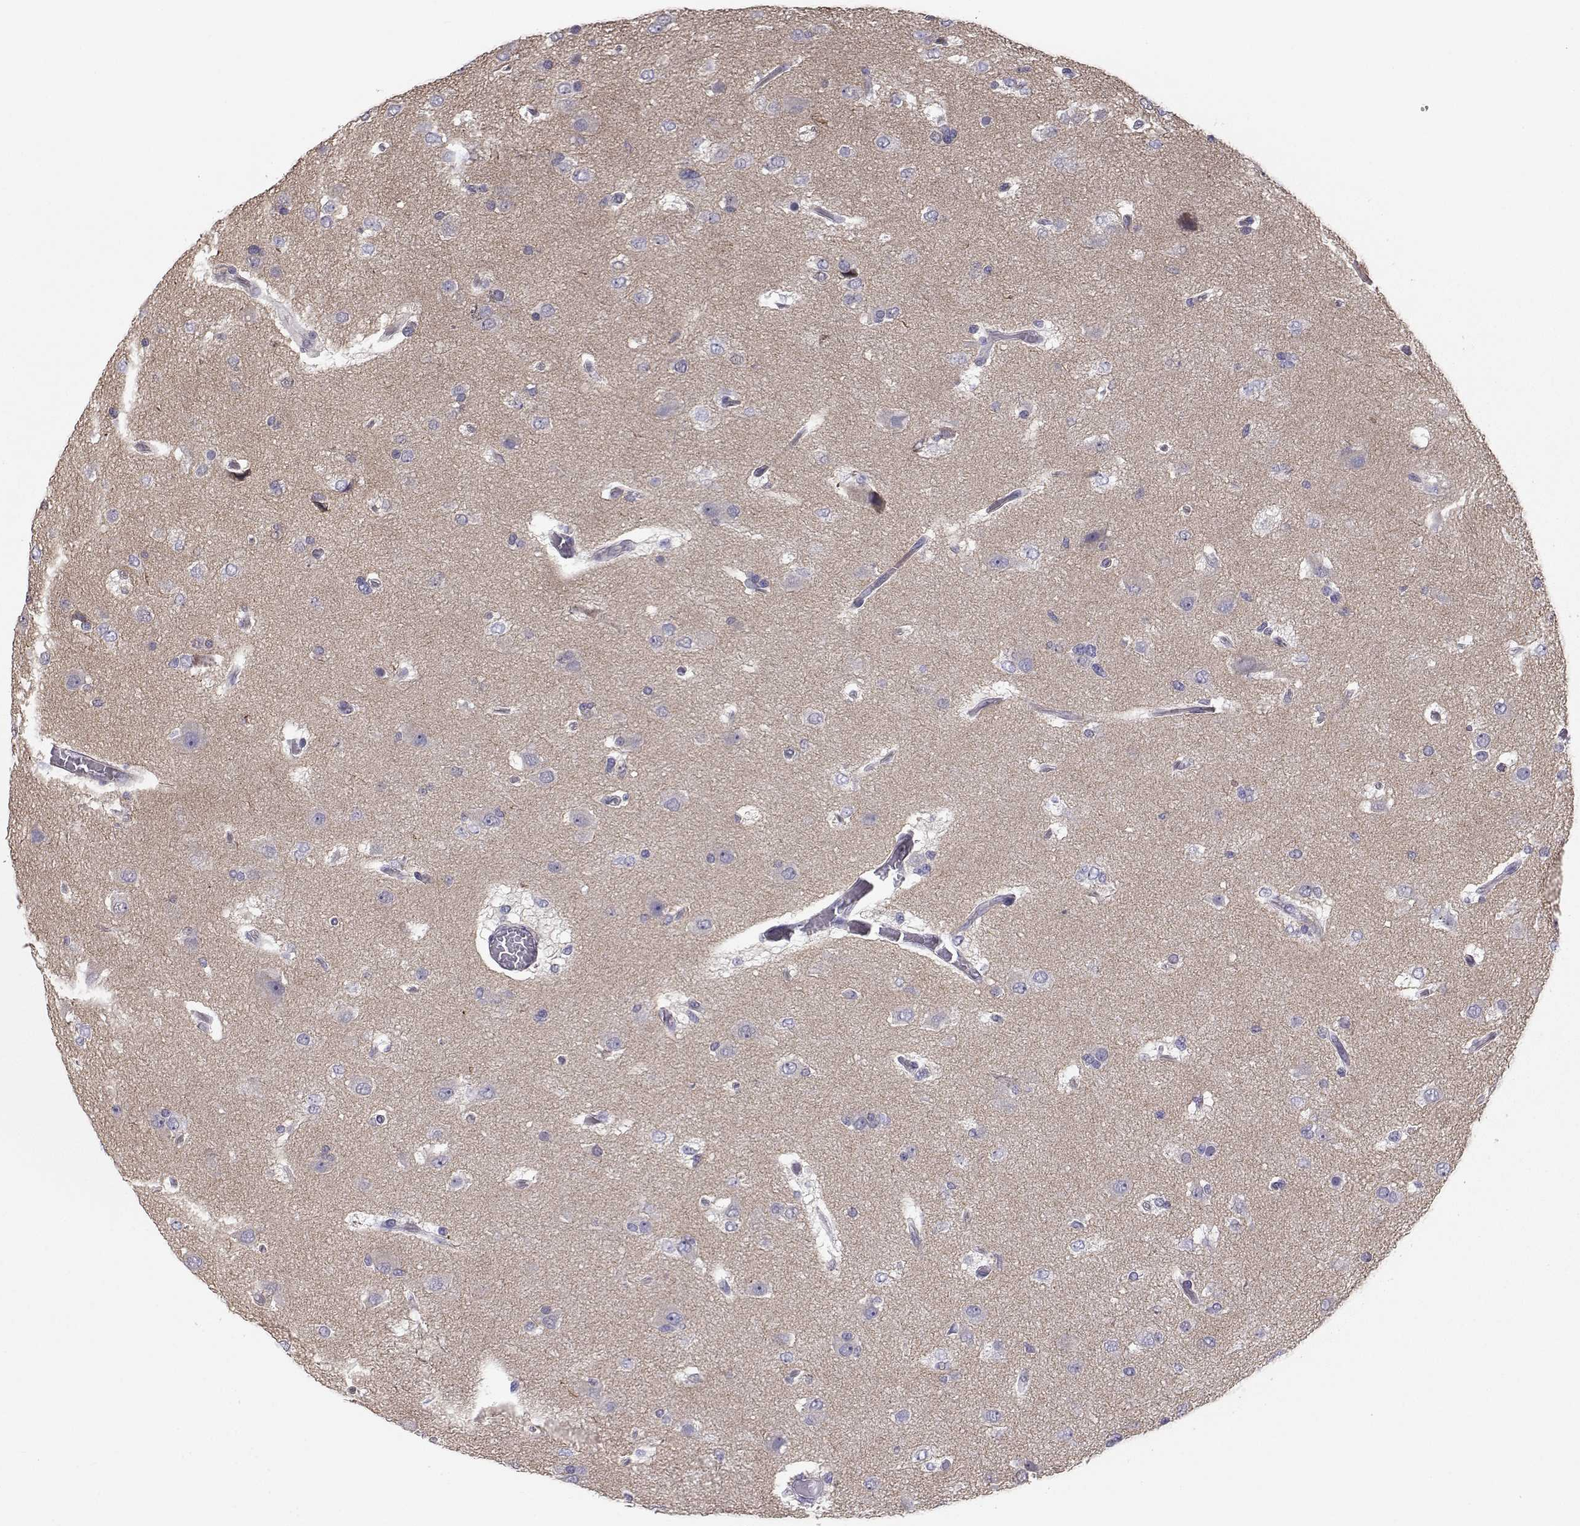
{"staining": {"intensity": "negative", "quantity": "none", "location": "none"}, "tissue": "glioma", "cell_type": "Tumor cells", "image_type": "cancer", "snomed": [{"axis": "morphology", "description": "Glioma, malignant, High grade"}, {"axis": "topography", "description": "Brain"}], "caption": "Tumor cells are negative for brown protein staining in malignant high-grade glioma. Brightfield microscopy of immunohistochemistry stained with DAB (brown) and hematoxylin (blue), captured at high magnification.", "gene": "NCAM2", "patient": {"sex": "female", "age": 63}}